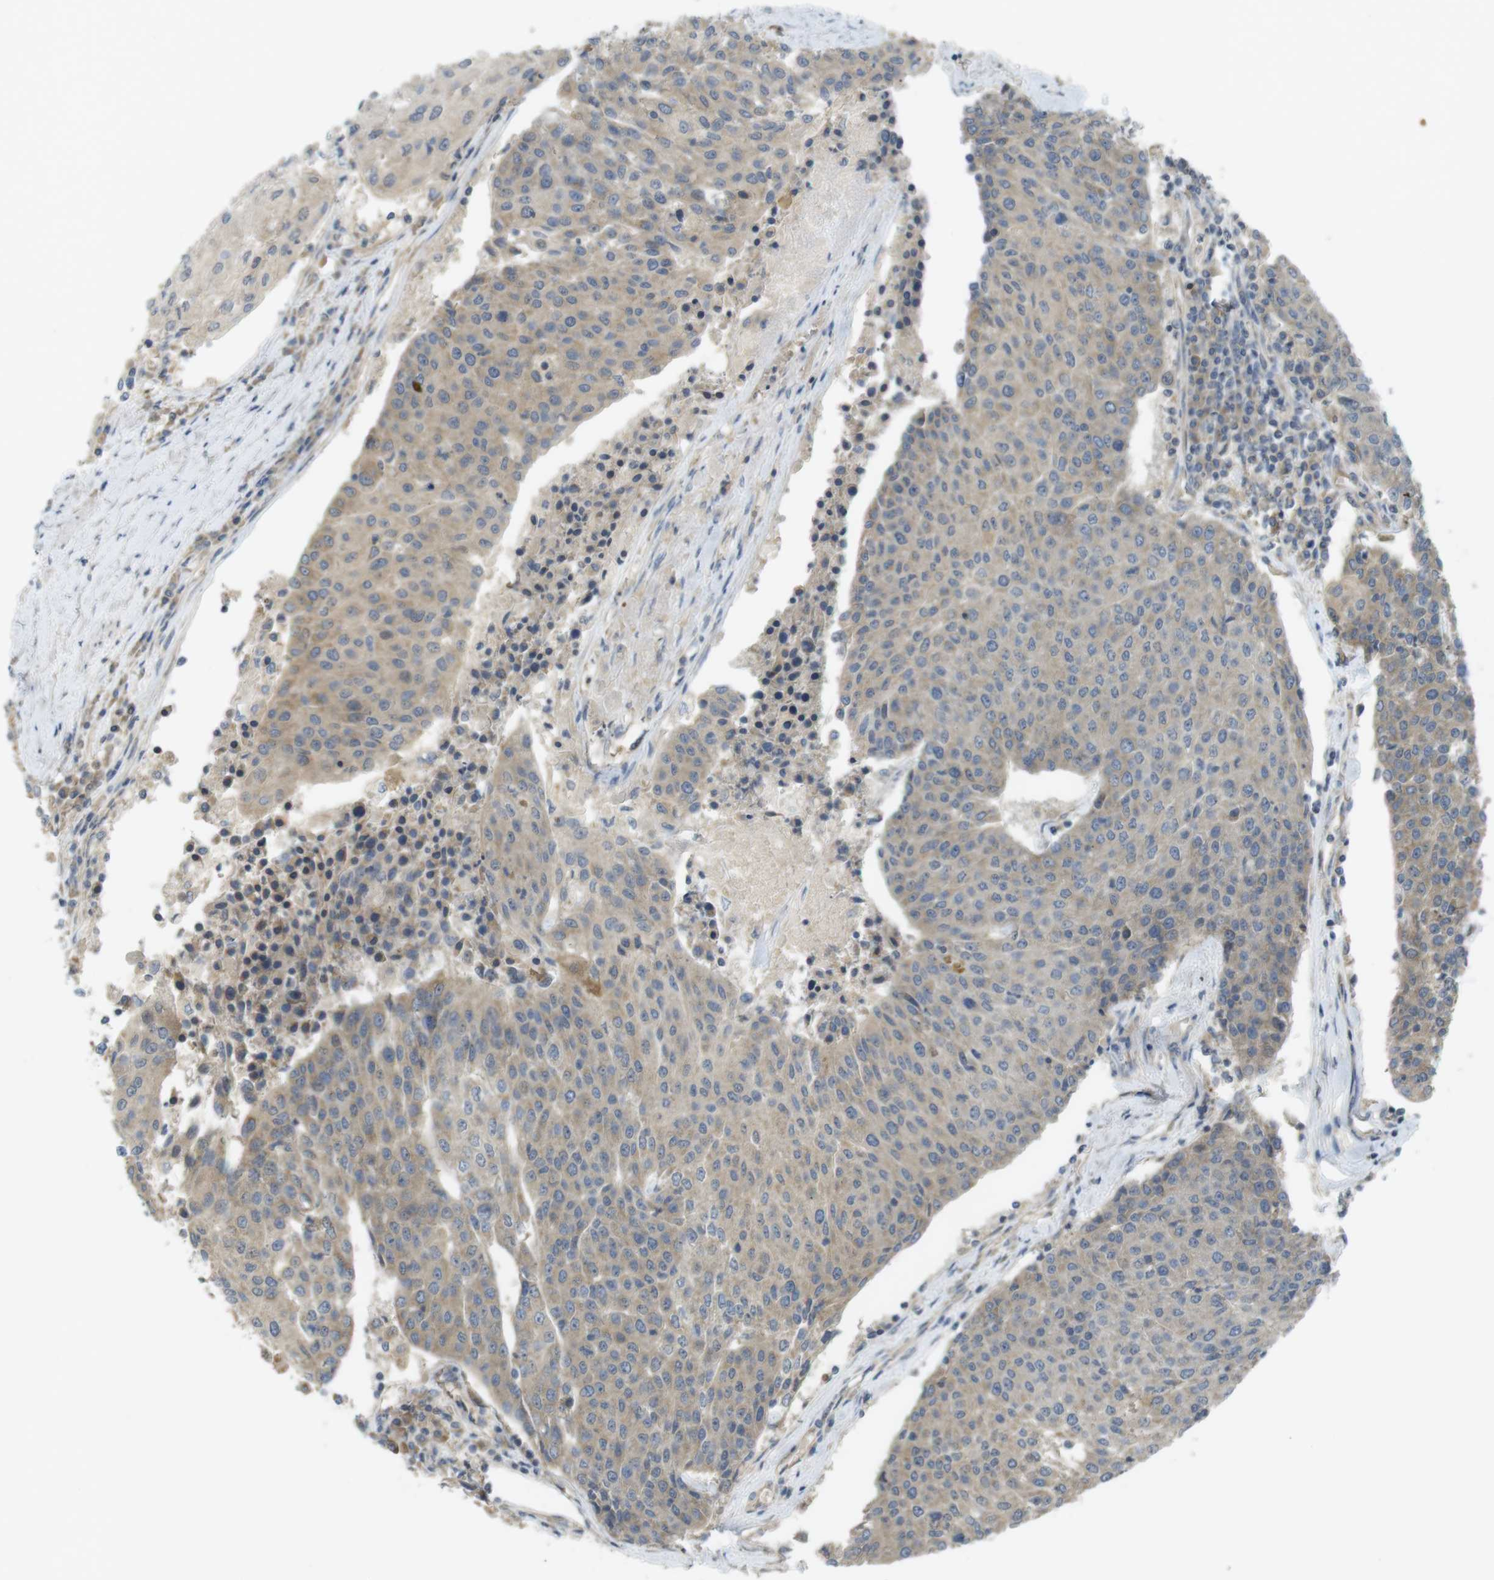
{"staining": {"intensity": "weak", "quantity": ">75%", "location": "cytoplasmic/membranous"}, "tissue": "urothelial cancer", "cell_type": "Tumor cells", "image_type": "cancer", "snomed": [{"axis": "morphology", "description": "Urothelial carcinoma, High grade"}, {"axis": "topography", "description": "Urinary bladder"}], "caption": "There is low levels of weak cytoplasmic/membranous staining in tumor cells of urothelial cancer, as demonstrated by immunohistochemical staining (brown color).", "gene": "CLTC", "patient": {"sex": "female", "age": 85}}